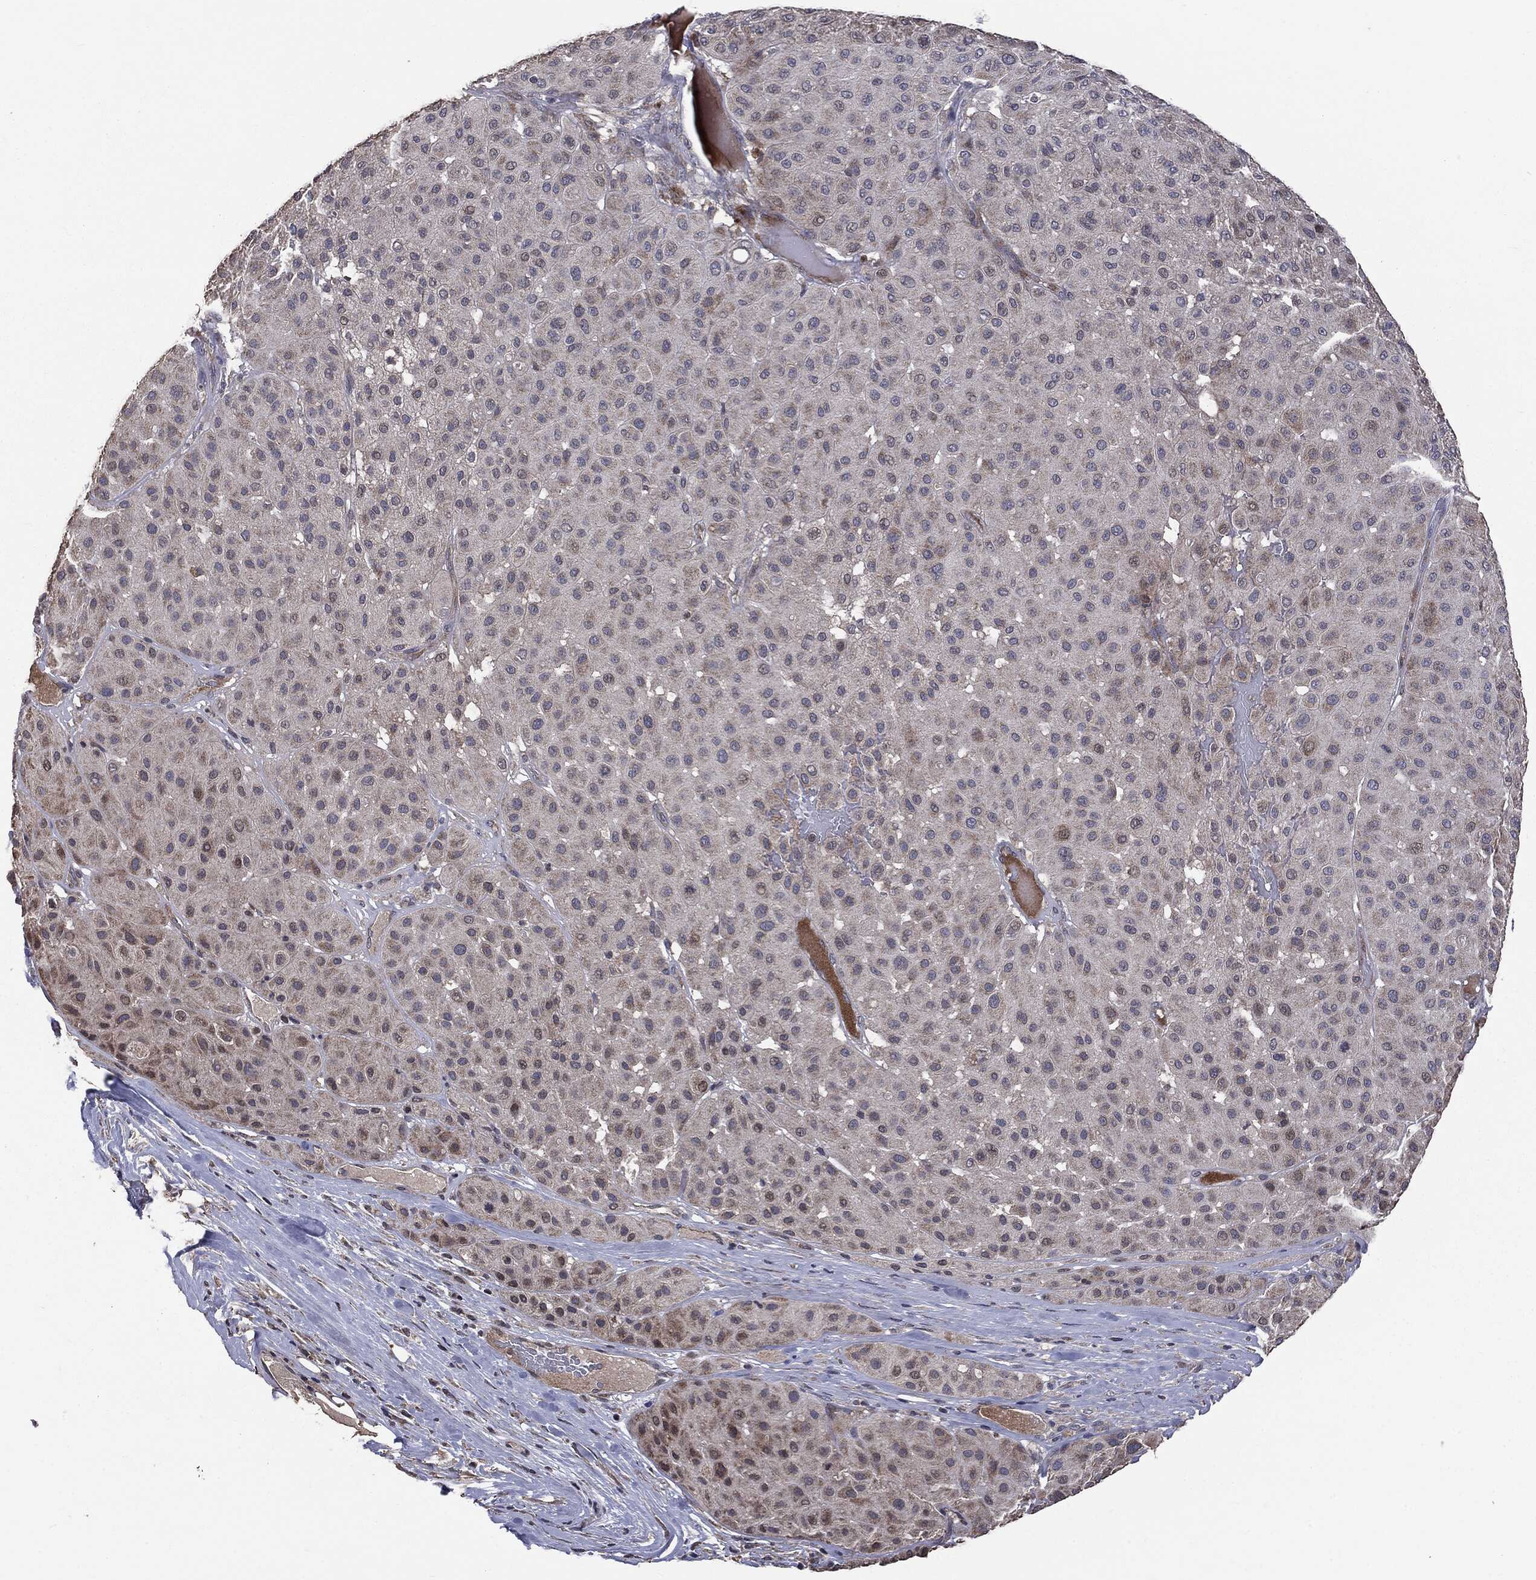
{"staining": {"intensity": "negative", "quantity": "none", "location": "none"}, "tissue": "melanoma", "cell_type": "Tumor cells", "image_type": "cancer", "snomed": [{"axis": "morphology", "description": "Malignant melanoma, Metastatic site"}, {"axis": "topography", "description": "Smooth muscle"}], "caption": "Tumor cells are negative for brown protein staining in melanoma. (DAB immunohistochemistry (IHC) with hematoxylin counter stain).", "gene": "MTOR", "patient": {"sex": "male", "age": 41}}